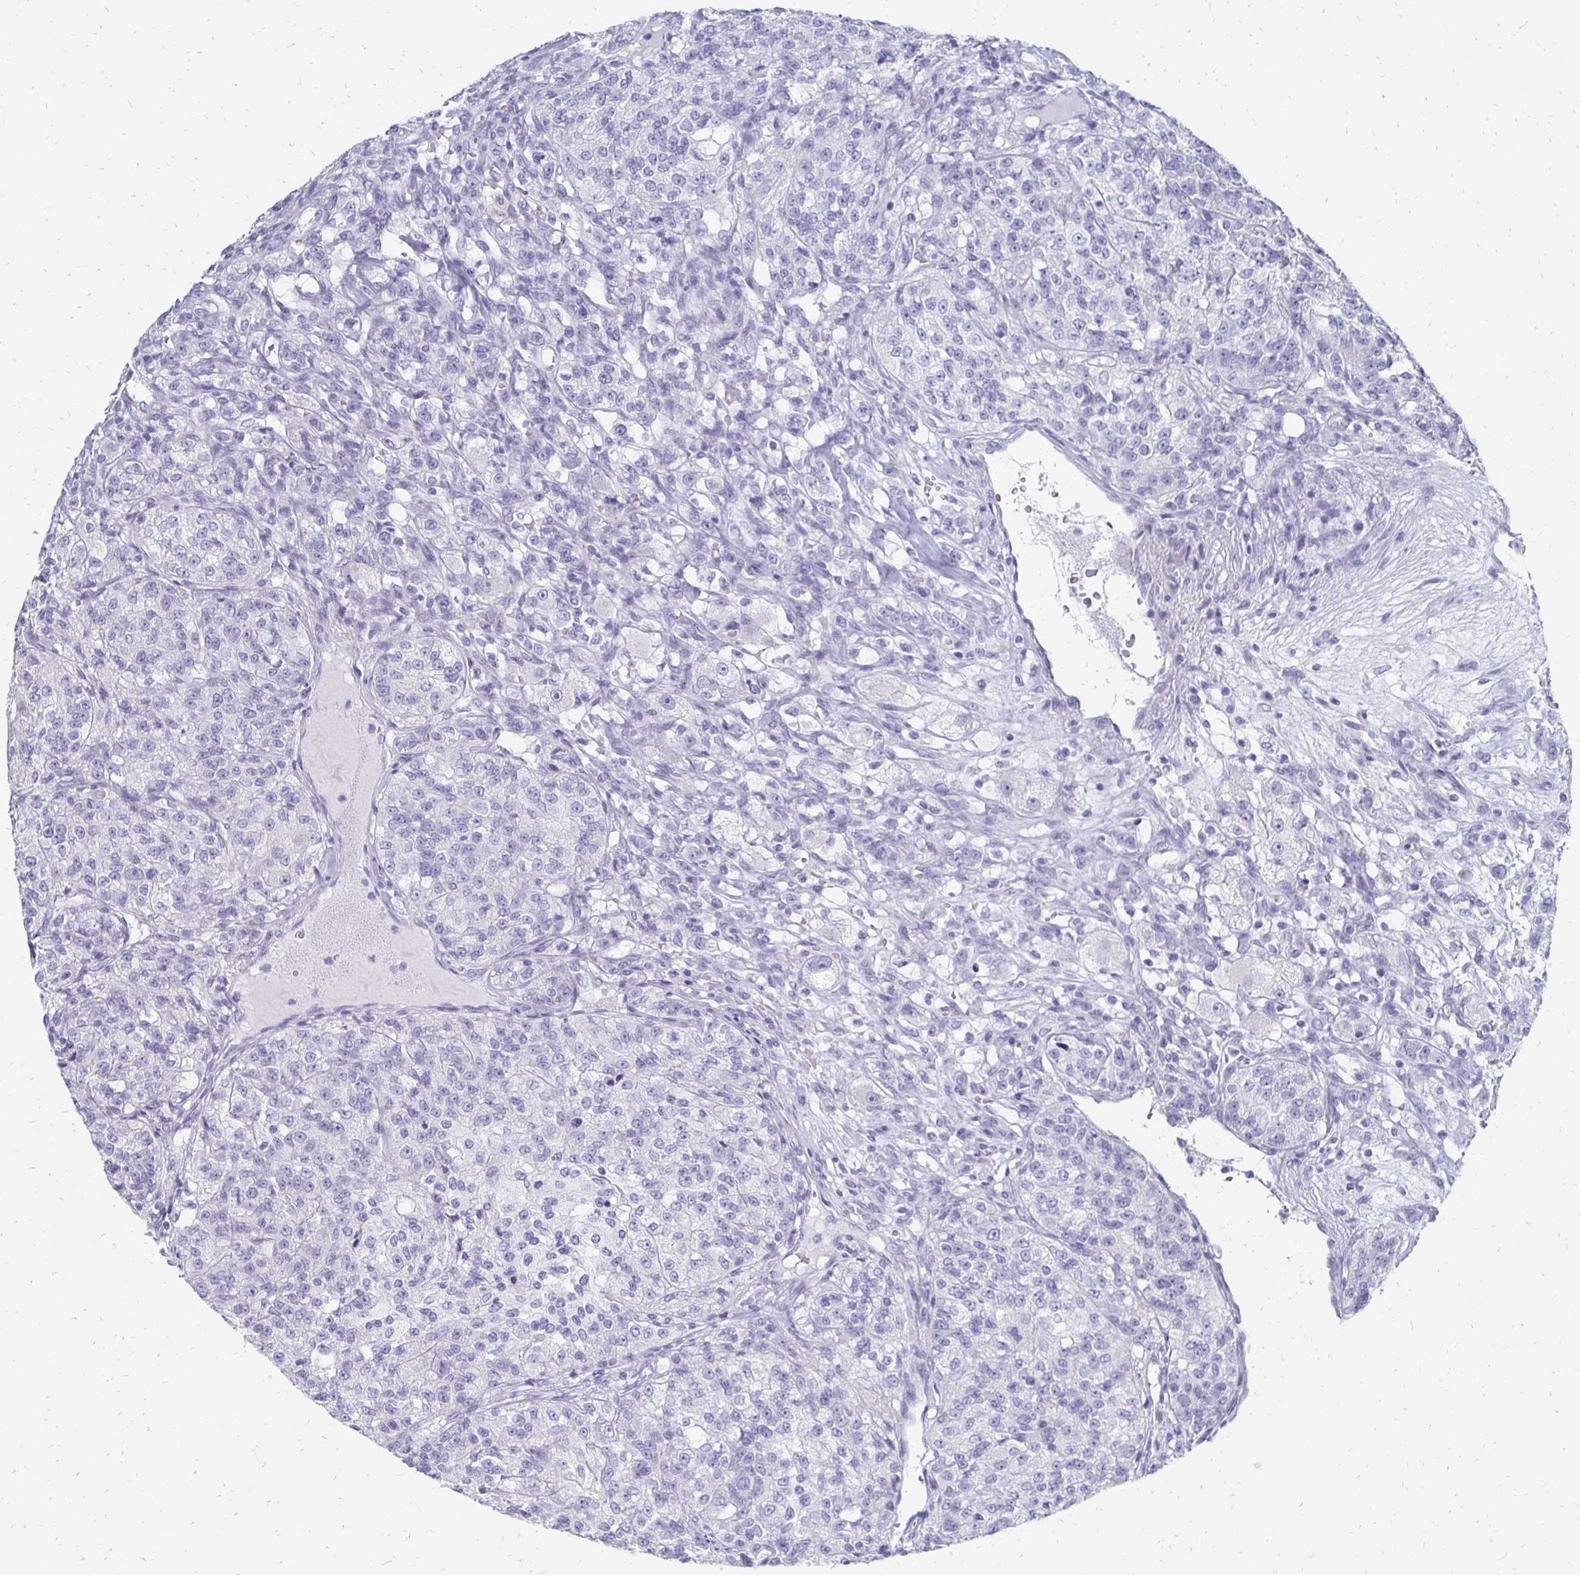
{"staining": {"intensity": "negative", "quantity": "none", "location": "none"}, "tissue": "renal cancer", "cell_type": "Tumor cells", "image_type": "cancer", "snomed": [{"axis": "morphology", "description": "Adenocarcinoma, NOS"}, {"axis": "topography", "description": "Kidney"}], "caption": "Immunohistochemistry micrograph of adenocarcinoma (renal) stained for a protein (brown), which reveals no staining in tumor cells. (Brightfield microscopy of DAB immunohistochemistry (IHC) at high magnification).", "gene": "SYCP3", "patient": {"sex": "female", "age": 63}}